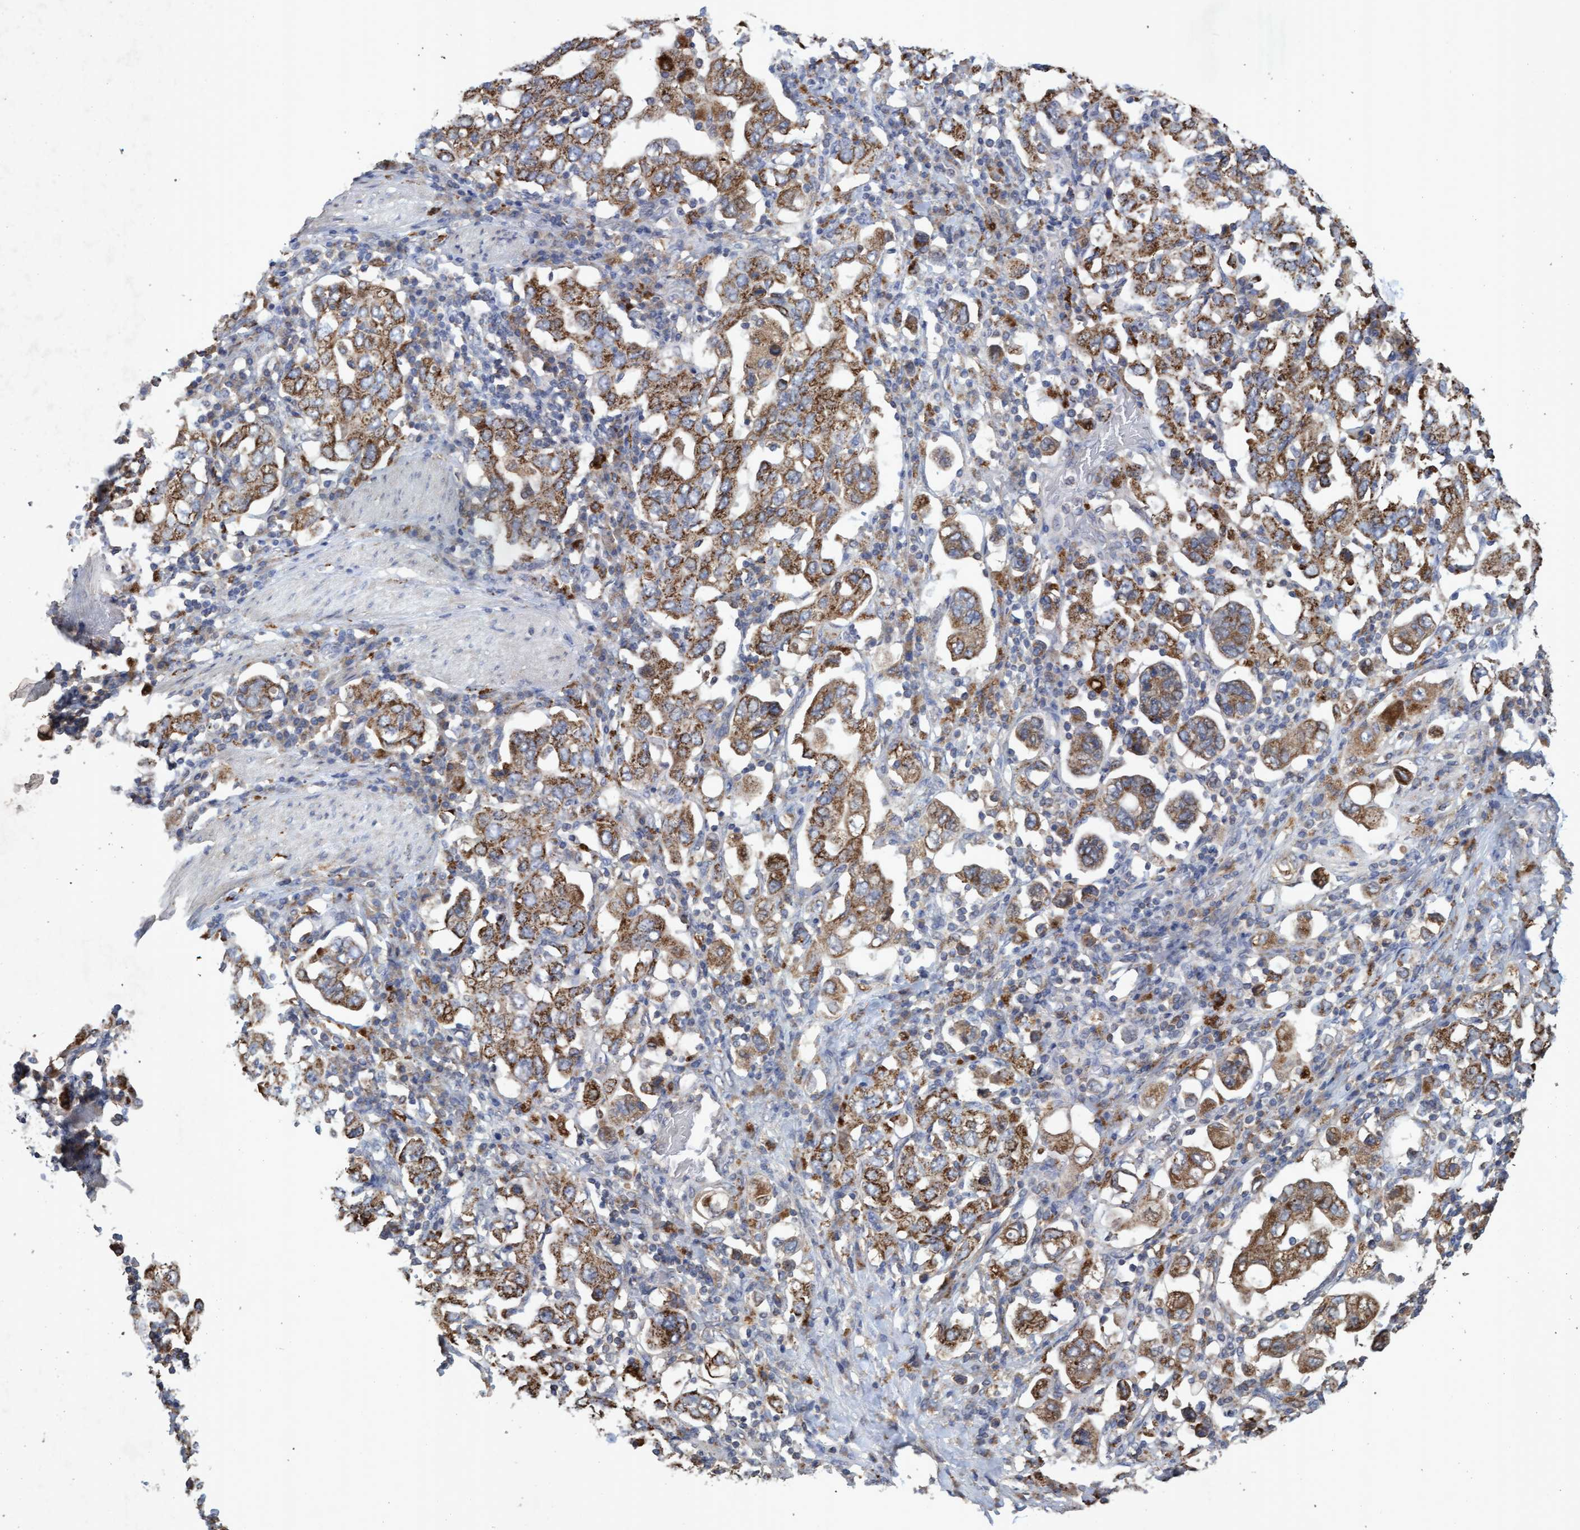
{"staining": {"intensity": "moderate", "quantity": ">75%", "location": "cytoplasmic/membranous"}, "tissue": "stomach cancer", "cell_type": "Tumor cells", "image_type": "cancer", "snomed": [{"axis": "morphology", "description": "Adenocarcinoma, NOS"}, {"axis": "topography", "description": "Stomach, upper"}], "caption": "Adenocarcinoma (stomach) stained for a protein (brown) demonstrates moderate cytoplasmic/membranous positive expression in about >75% of tumor cells.", "gene": "ATPAF2", "patient": {"sex": "male", "age": 62}}